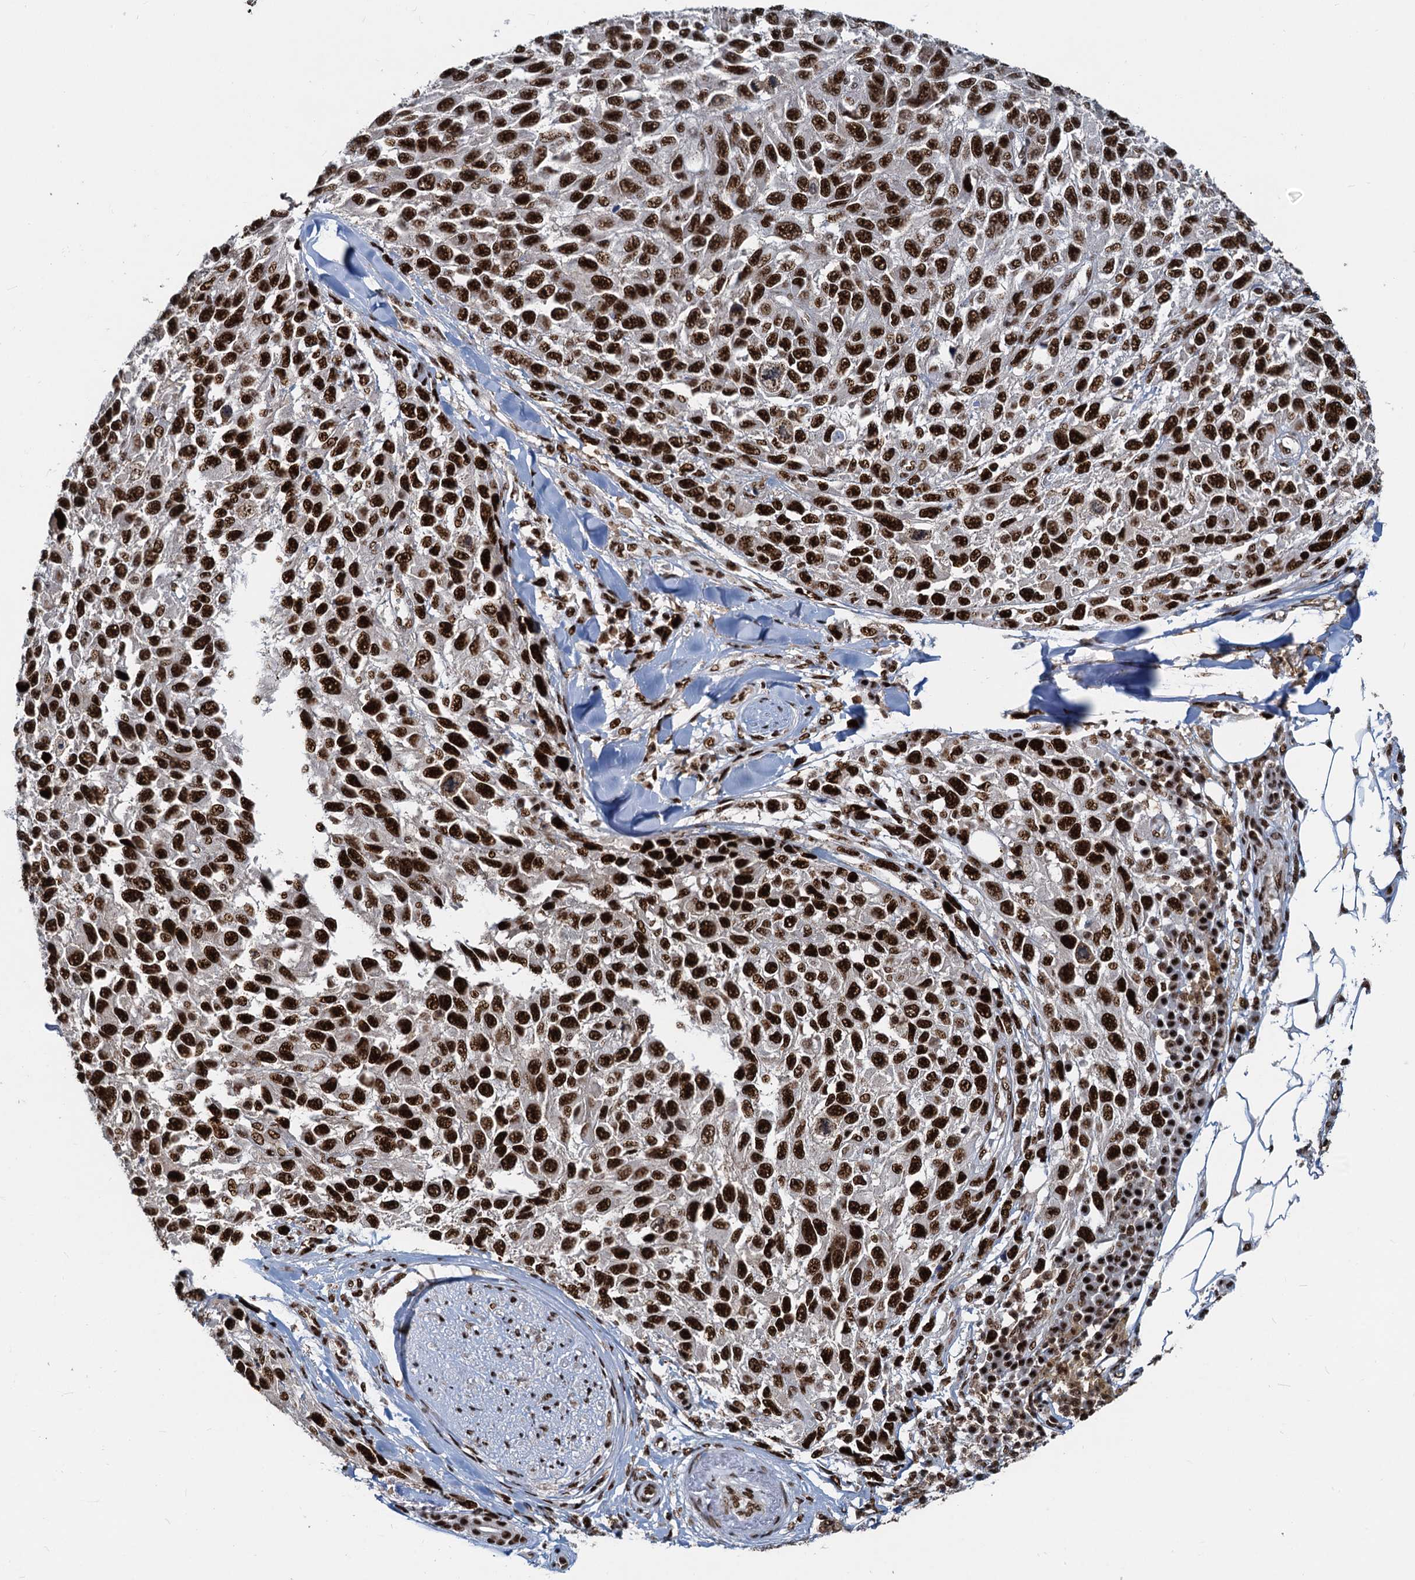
{"staining": {"intensity": "strong", "quantity": ">75%", "location": "nuclear"}, "tissue": "melanoma", "cell_type": "Tumor cells", "image_type": "cancer", "snomed": [{"axis": "morphology", "description": "Normal tissue, NOS"}, {"axis": "morphology", "description": "Malignant melanoma, NOS"}, {"axis": "topography", "description": "Skin"}], "caption": "Immunohistochemistry (IHC) (DAB (3,3'-diaminobenzidine)) staining of melanoma reveals strong nuclear protein expression in approximately >75% of tumor cells.", "gene": "RBM26", "patient": {"sex": "female", "age": 96}}